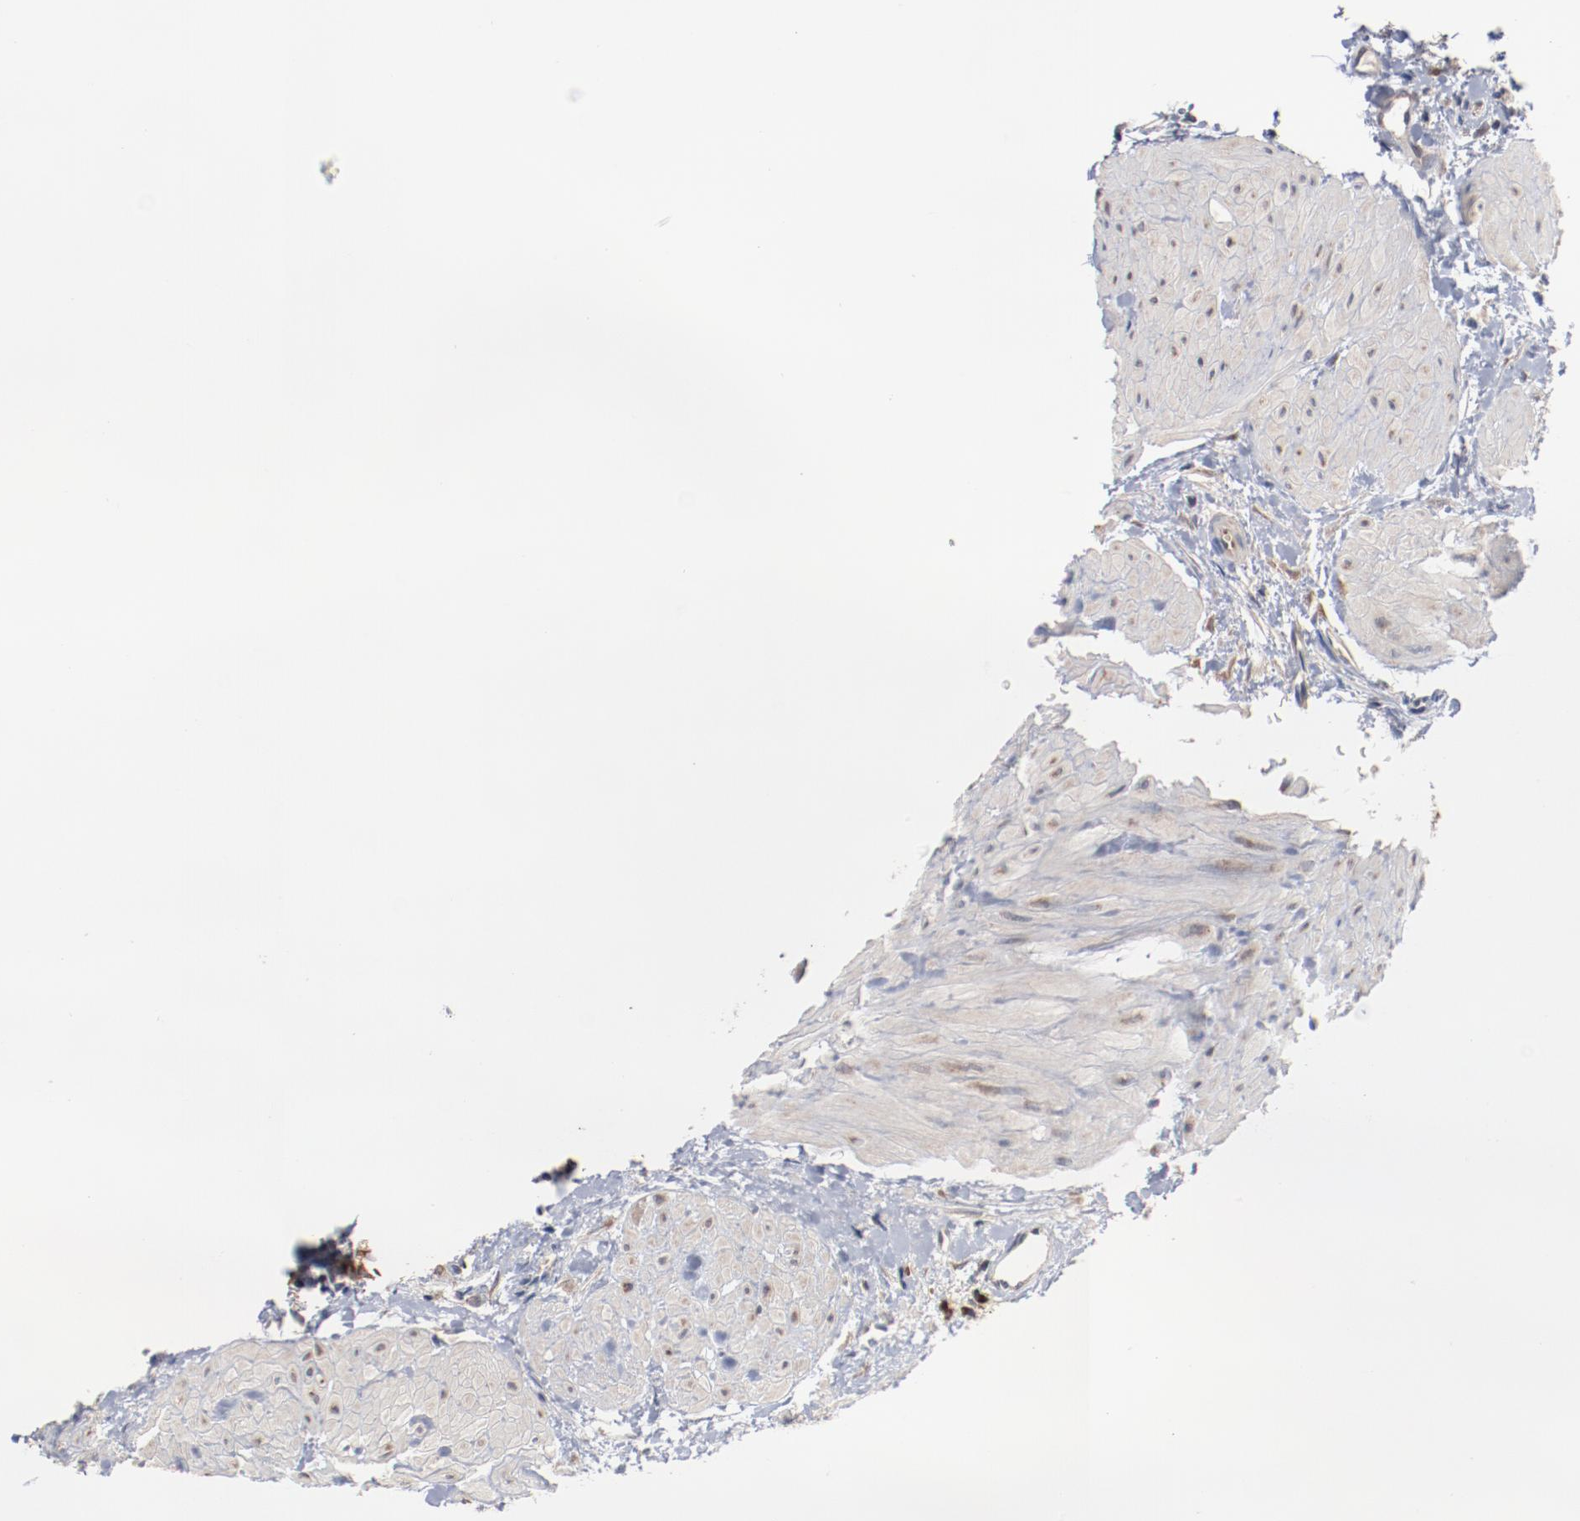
{"staining": {"intensity": "strong", "quantity": ">75%", "location": "cytoplasmic/membranous"}, "tissue": "gallbladder", "cell_type": "Glandular cells", "image_type": "normal", "snomed": [{"axis": "morphology", "description": "Normal tissue, NOS"}, {"axis": "morphology", "description": "Inflammation, NOS"}, {"axis": "topography", "description": "Gallbladder"}], "caption": "DAB immunohistochemical staining of unremarkable gallbladder displays strong cytoplasmic/membranous protein expression in about >75% of glandular cells. (DAB IHC with brightfield microscopy, high magnification).", "gene": "RNASE11", "patient": {"sex": "male", "age": 66}}